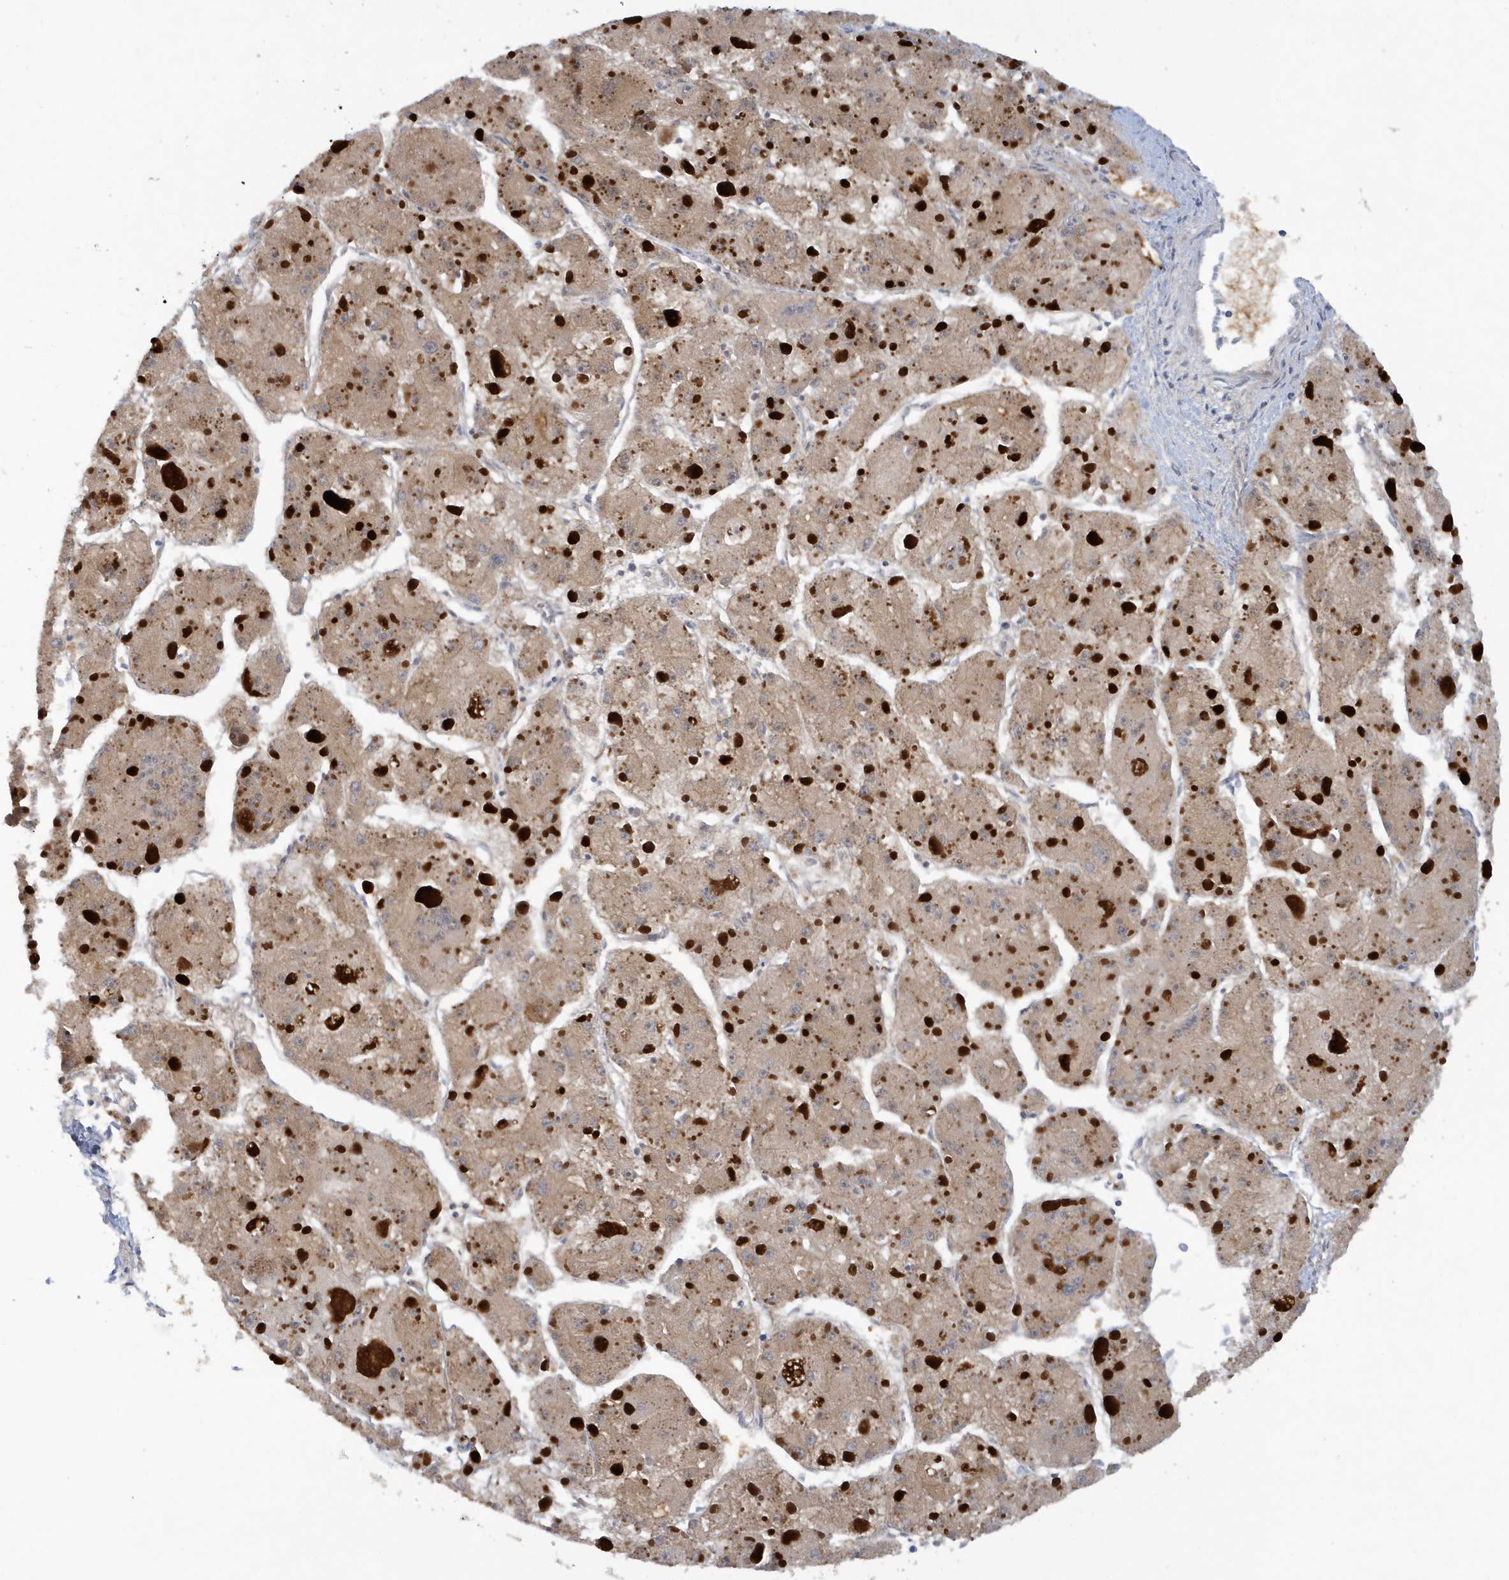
{"staining": {"intensity": "weak", "quantity": ">75%", "location": "cytoplasmic/membranous"}, "tissue": "liver cancer", "cell_type": "Tumor cells", "image_type": "cancer", "snomed": [{"axis": "morphology", "description": "Carcinoma, Hepatocellular, NOS"}, {"axis": "topography", "description": "Liver"}], "caption": "This is an image of IHC staining of liver hepatocellular carcinoma, which shows weak staining in the cytoplasmic/membranous of tumor cells.", "gene": "ATG4A", "patient": {"sex": "female", "age": 73}}